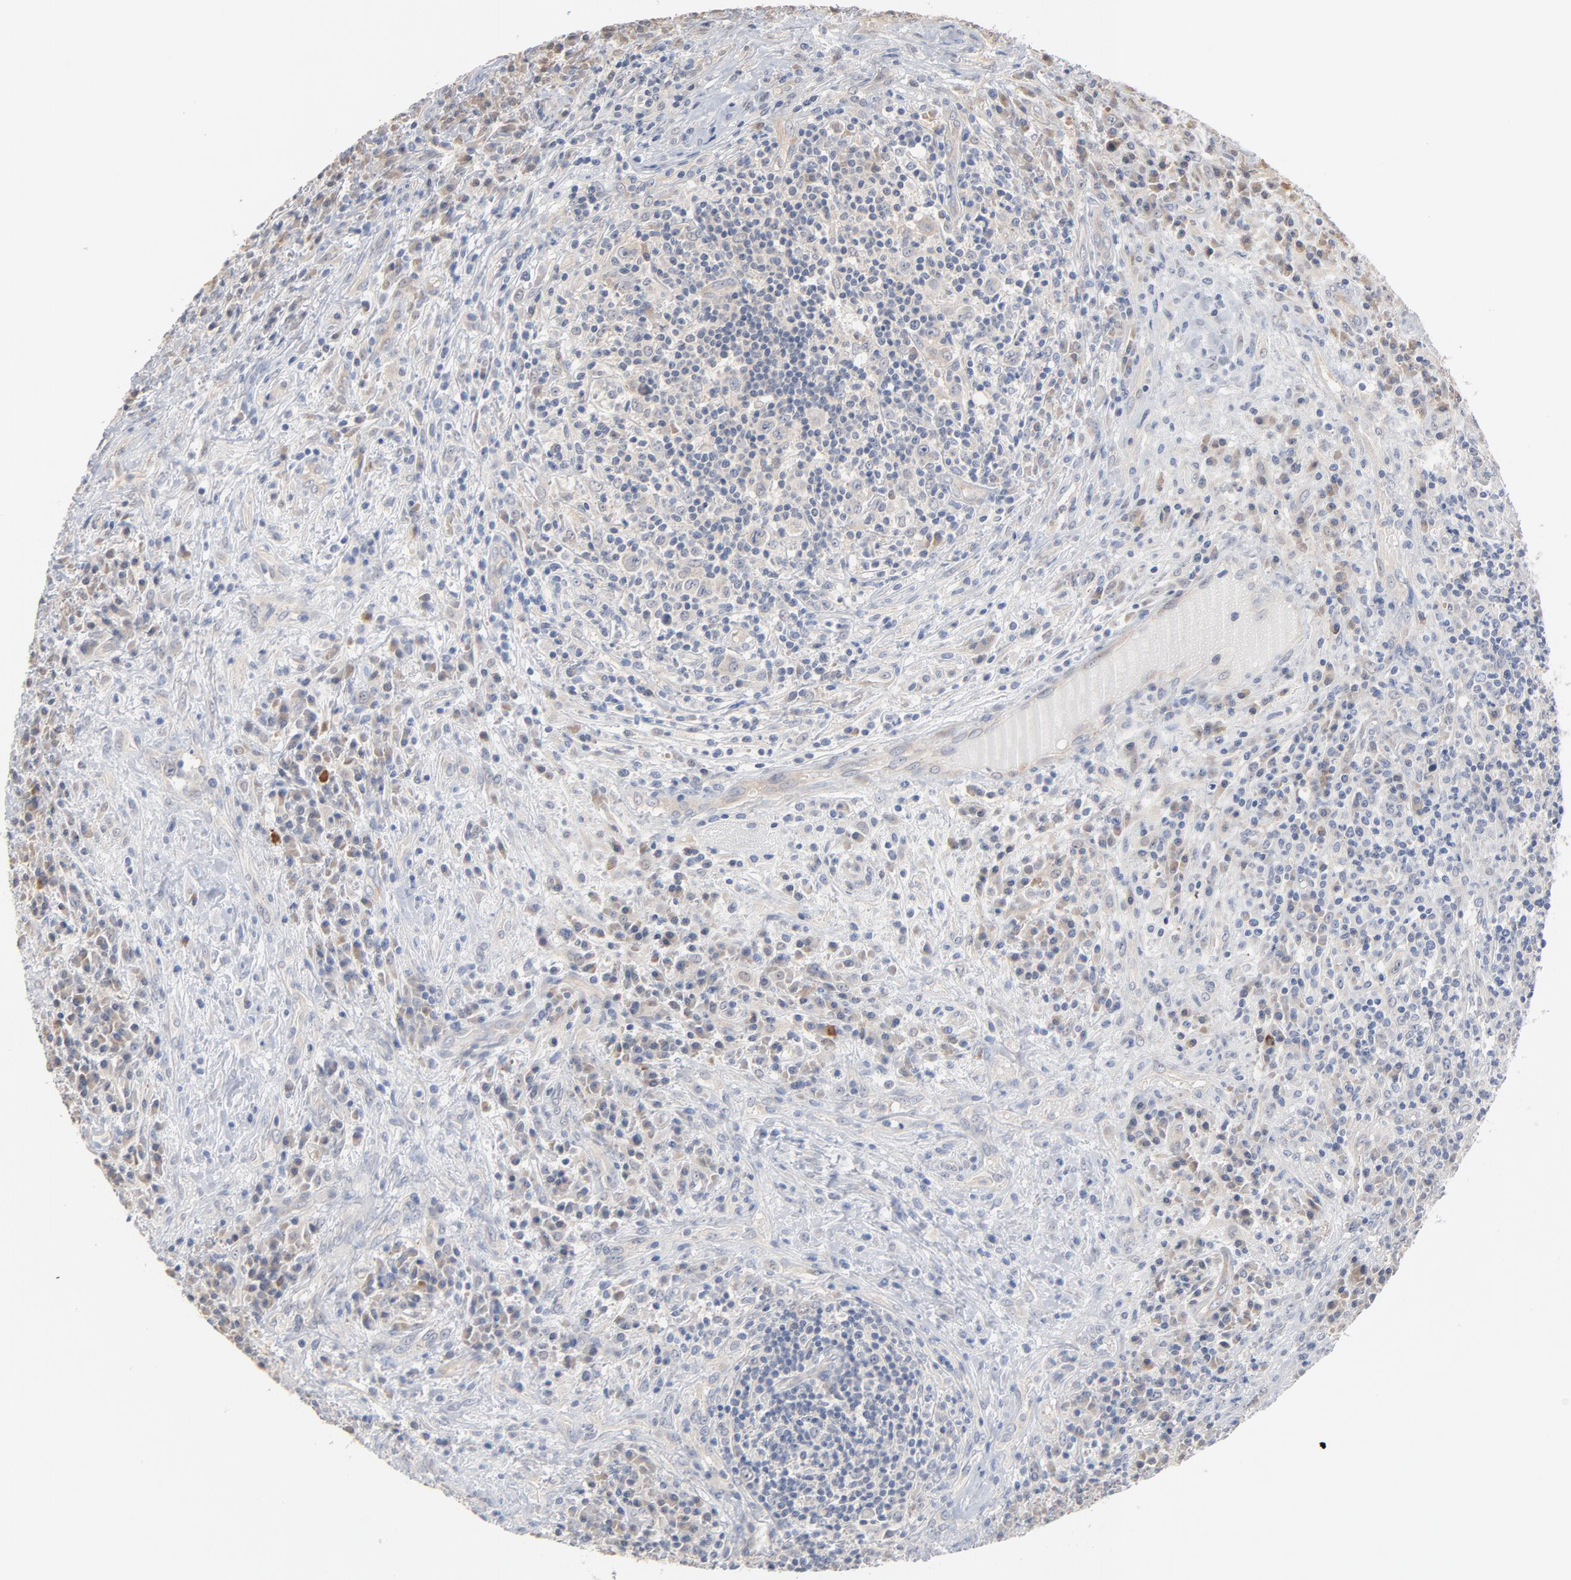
{"staining": {"intensity": "weak", "quantity": "<25%", "location": "cytoplasmic/membranous"}, "tissue": "lymphoma", "cell_type": "Tumor cells", "image_type": "cancer", "snomed": [{"axis": "morphology", "description": "Hodgkin's disease, NOS"}, {"axis": "topography", "description": "Lymph node"}], "caption": "DAB (3,3'-diaminobenzidine) immunohistochemical staining of human lymphoma demonstrates no significant expression in tumor cells. Brightfield microscopy of immunohistochemistry (IHC) stained with DAB (brown) and hematoxylin (blue), captured at high magnification.", "gene": "EPCAM", "patient": {"sex": "female", "age": 25}}